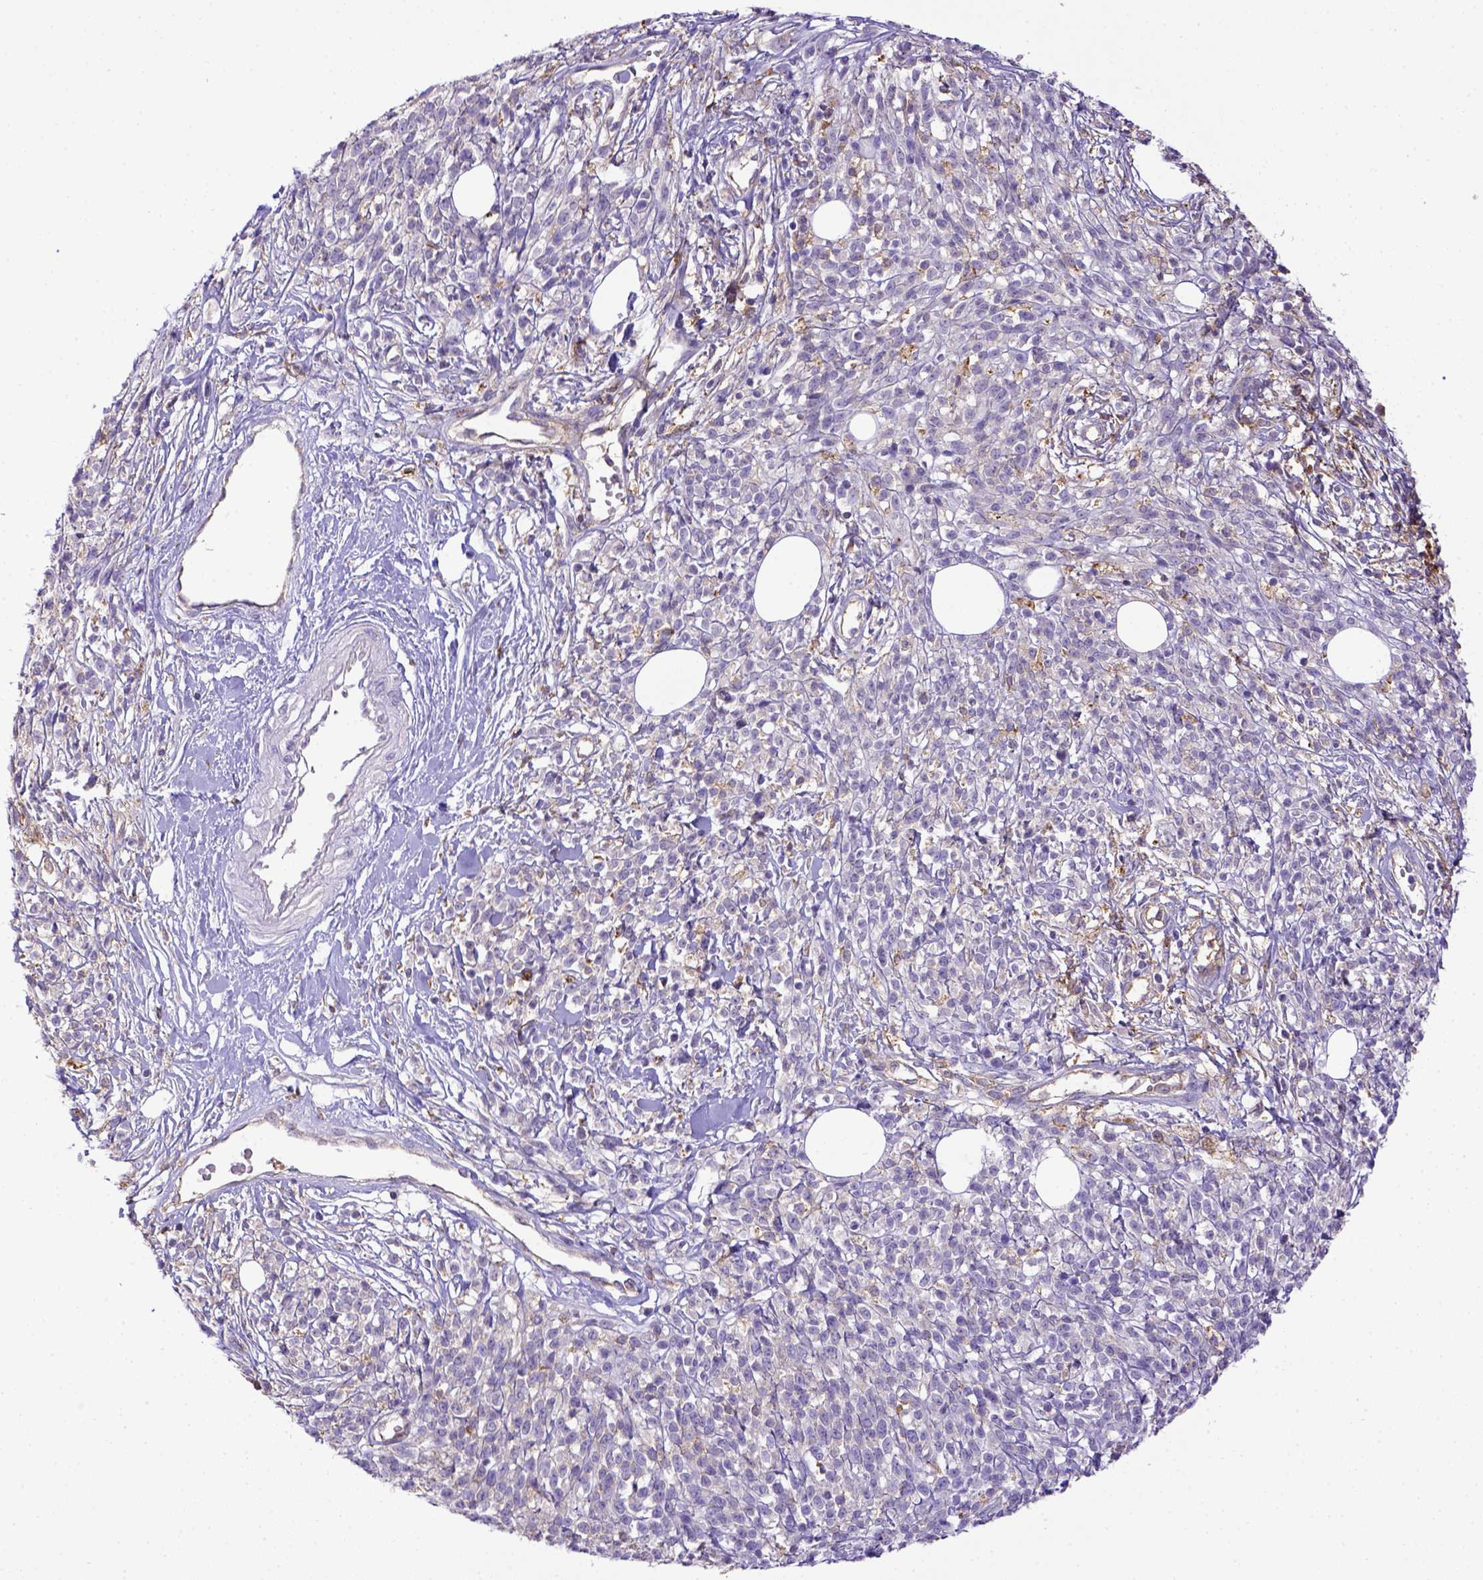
{"staining": {"intensity": "negative", "quantity": "none", "location": "none"}, "tissue": "melanoma", "cell_type": "Tumor cells", "image_type": "cancer", "snomed": [{"axis": "morphology", "description": "Malignant melanoma, NOS"}, {"axis": "topography", "description": "Skin"}, {"axis": "topography", "description": "Skin of trunk"}], "caption": "Tumor cells show no significant protein staining in malignant melanoma.", "gene": "CD40", "patient": {"sex": "male", "age": 74}}